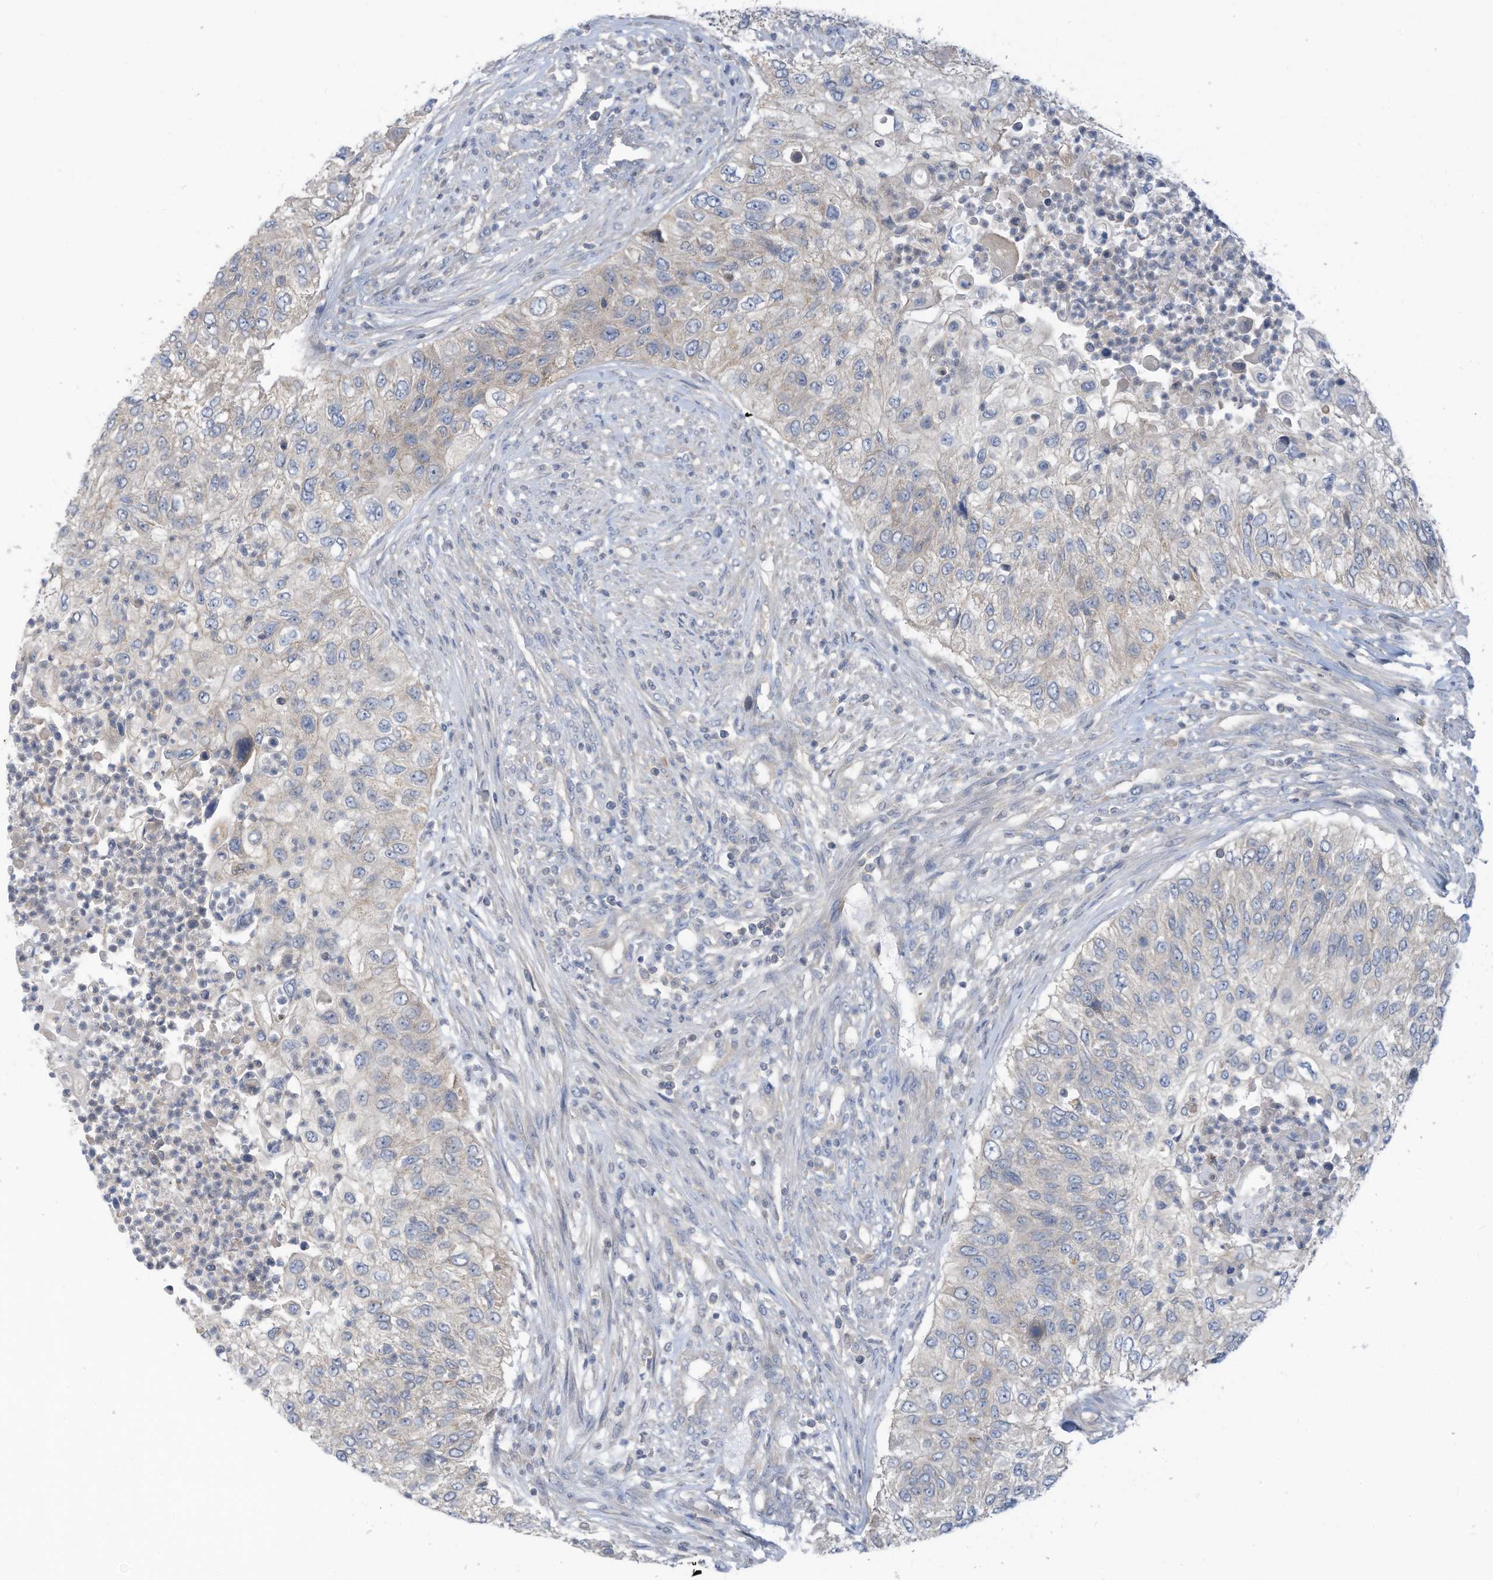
{"staining": {"intensity": "negative", "quantity": "none", "location": "none"}, "tissue": "urothelial cancer", "cell_type": "Tumor cells", "image_type": "cancer", "snomed": [{"axis": "morphology", "description": "Urothelial carcinoma, High grade"}, {"axis": "topography", "description": "Urinary bladder"}], "caption": "Immunohistochemistry (IHC) of human urothelial carcinoma (high-grade) exhibits no expression in tumor cells.", "gene": "SCGB1D2", "patient": {"sex": "female", "age": 60}}